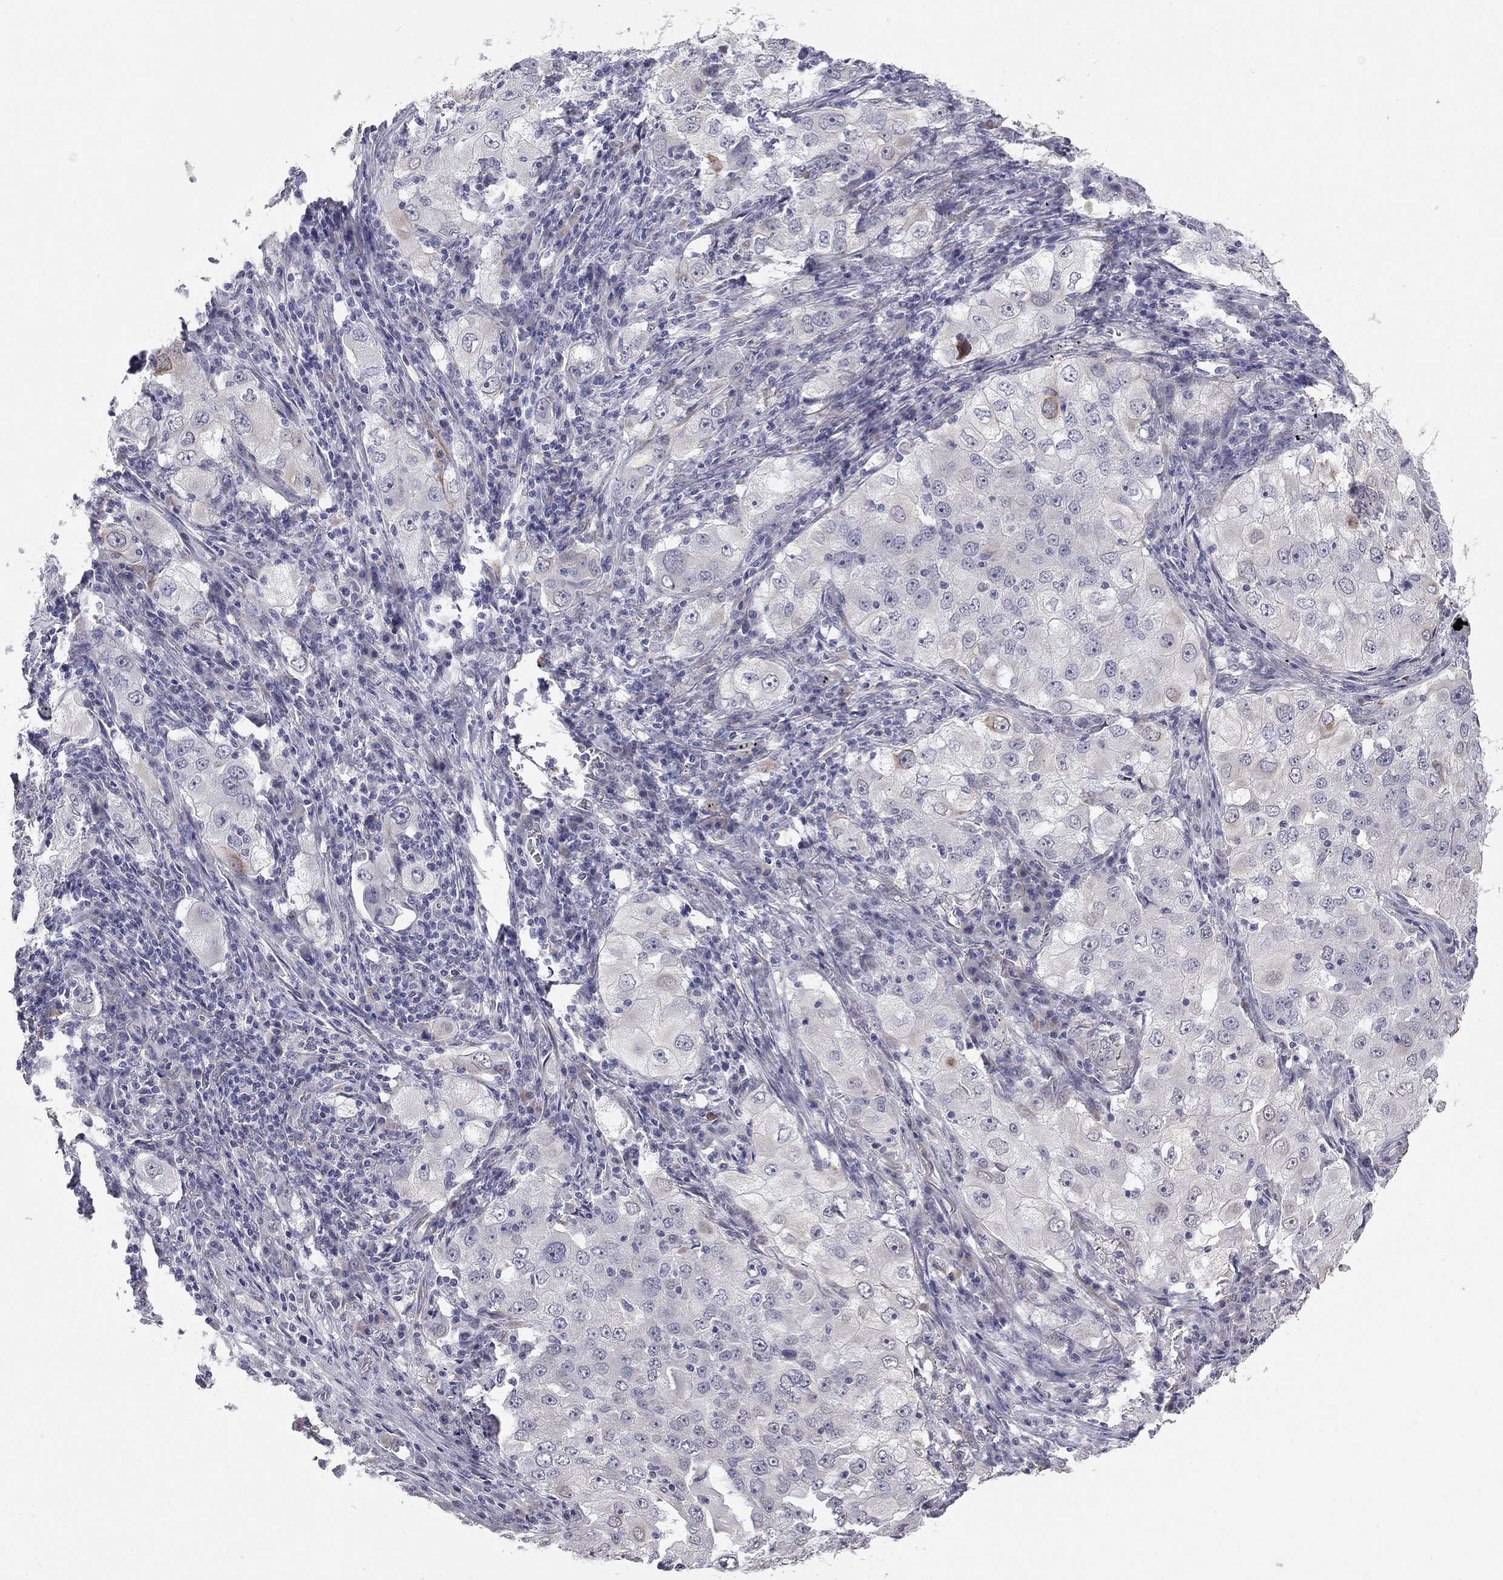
{"staining": {"intensity": "weak", "quantity": "<25%", "location": "cytoplasmic/membranous"}, "tissue": "lung cancer", "cell_type": "Tumor cells", "image_type": "cancer", "snomed": [{"axis": "morphology", "description": "Adenocarcinoma, NOS"}, {"axis": "topography", "description": "Lung"}], "caption": "Human lung cancer (adenocarcinoma) stained for a protein using IHC demonstrates no expression in tumor cells.", "gene": "PRRT2", "patient": {"sex": "female", "age": 61}}